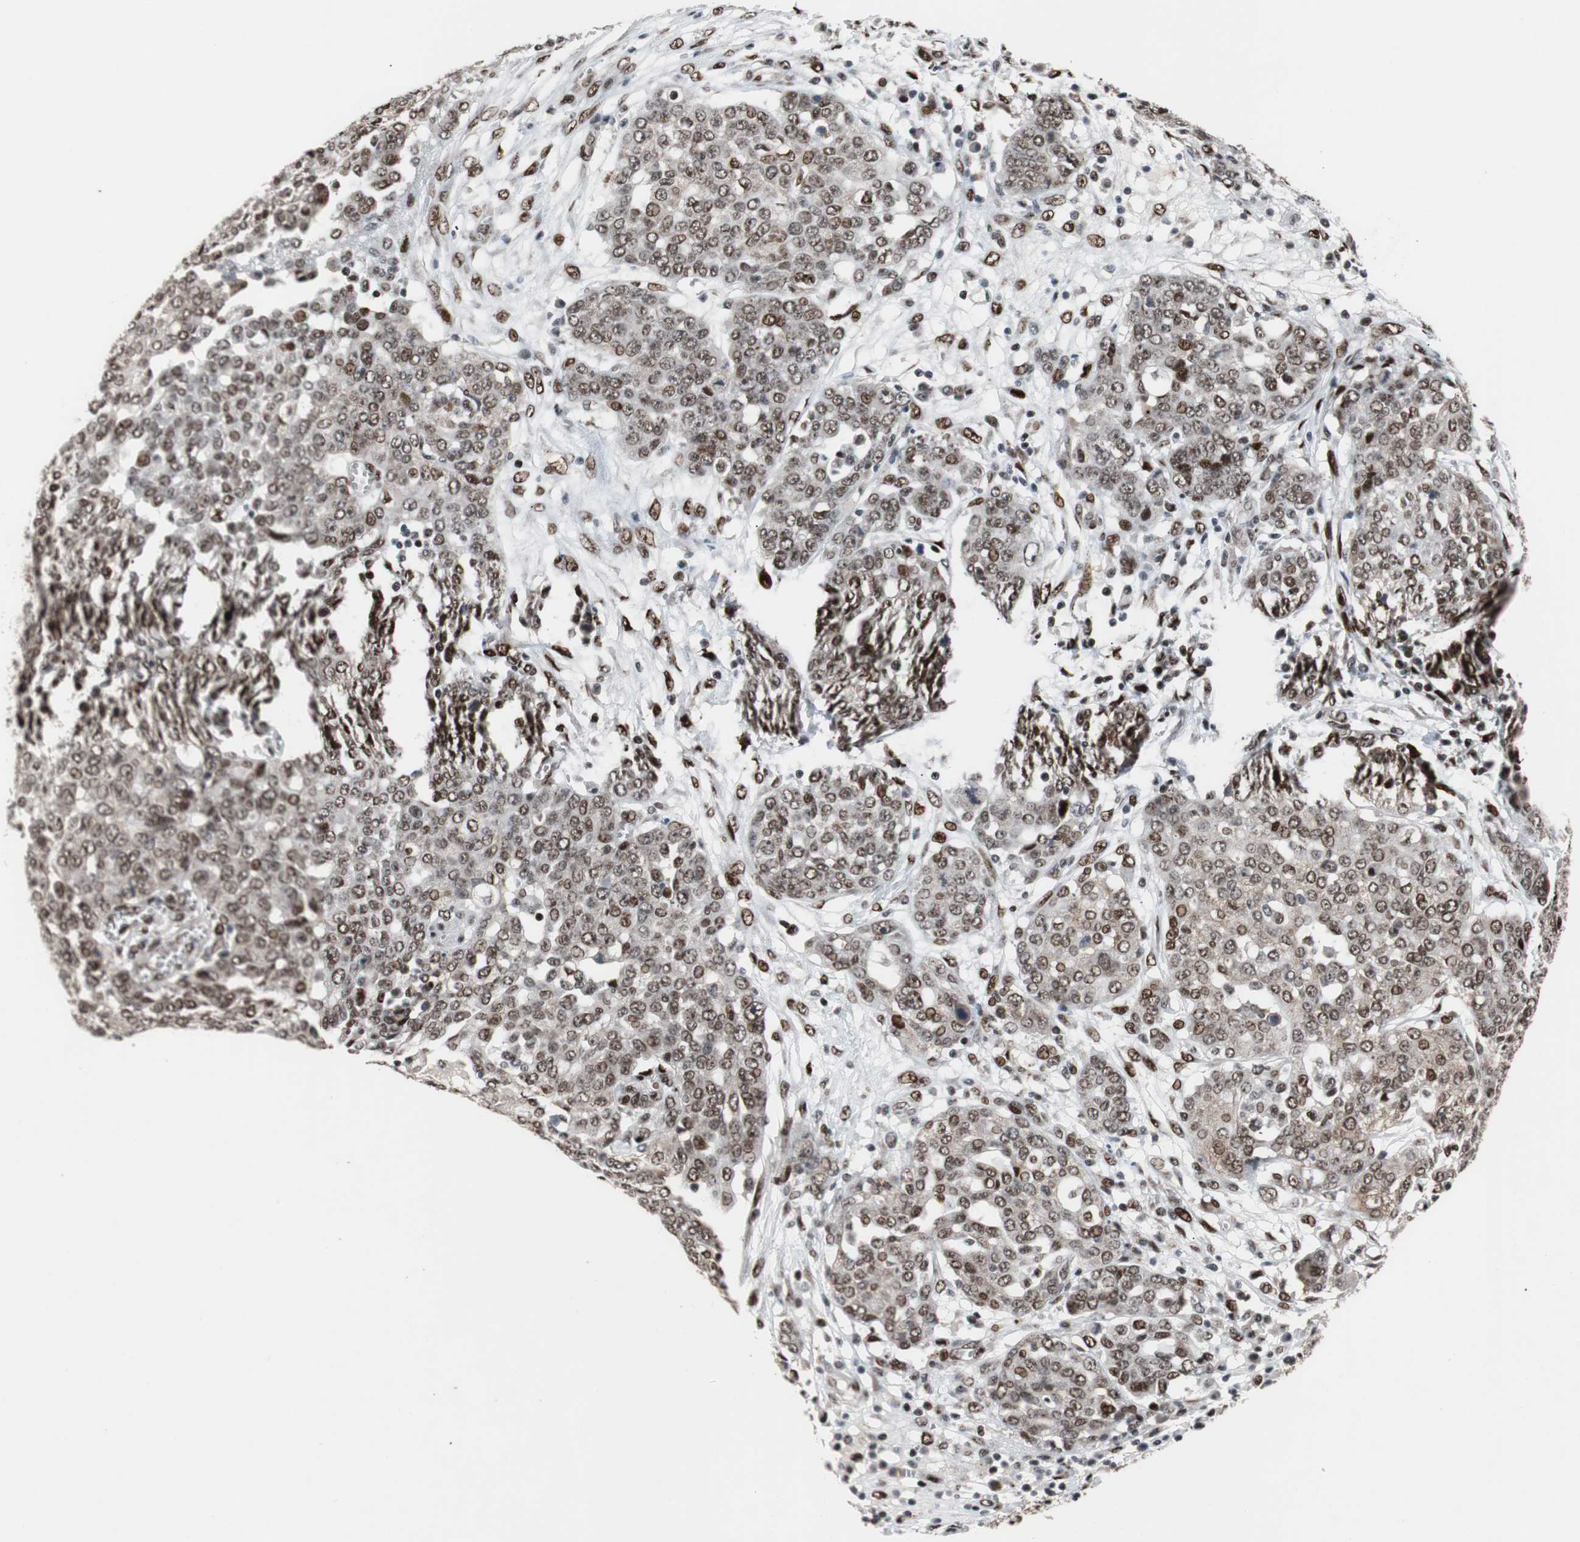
{"staining": {"intensity": "moderate", "quantity": ">75%", "location": "nuclear"}, "tissue": "ovarian cancer", "cell_type": "Tumor cells", "image_type": "cancer", "snomed": [{"axis": "morphology", "description": "Cystadenocarcinoma, serous, NOS"}, {"axis": "topography", "description": "Soft tissue"}, {"axis": "topography", "description": "Ovary"}], "caption": "IHC staining of ovarian cancer, which shows medium levels of moderate nuclear positivity in about >75% of tumor cells indicating moderate nuclear protein expression. The staining was performed using DAB (brown) for protein detection and nuclei were counterstained in hematoxylin (blue).", "gene": "NBL1", "patient": {"sex": "female", "age": 57}}